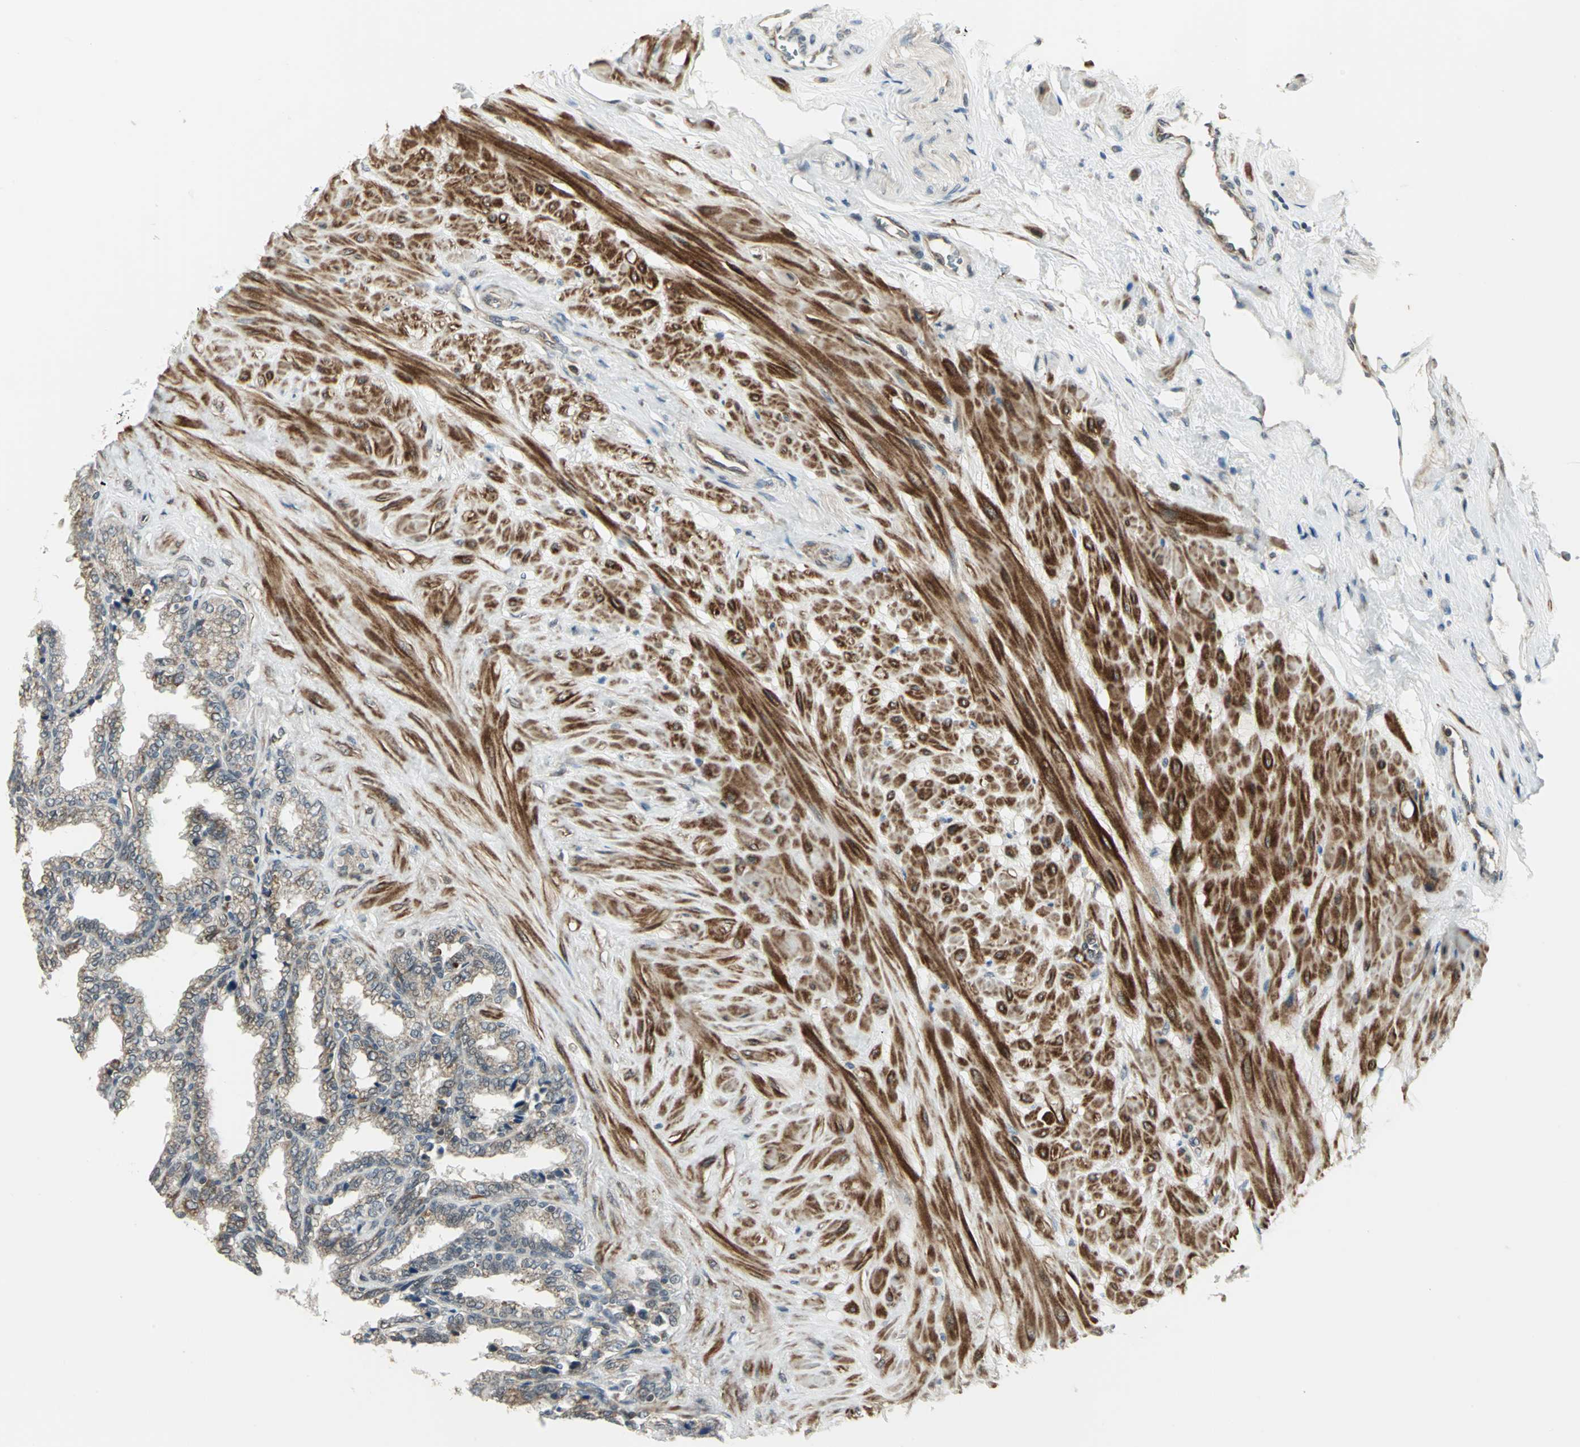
{"staining": {"intensity": "moderate", "quantity": ">75%", "location": "cytoplasmic/membranous"}, "tissue": "seminal vesicle", "cell_type": "Glandular cells", "image_type": "normal", "snomed": [{"axis": "morphology", "description": "Normal tissue, NOS"}, {"axis": "topography", "description": "Seminal veicle"}], "caption": "Brown immunohistochemical staining in unremarkable human seminal vesicle shows moderate cytoplasmic/membranous staining in approximately >75% of glandular cells.", "gene": "PLAGL2", "patient": {"sex": "male", "age": 46}}